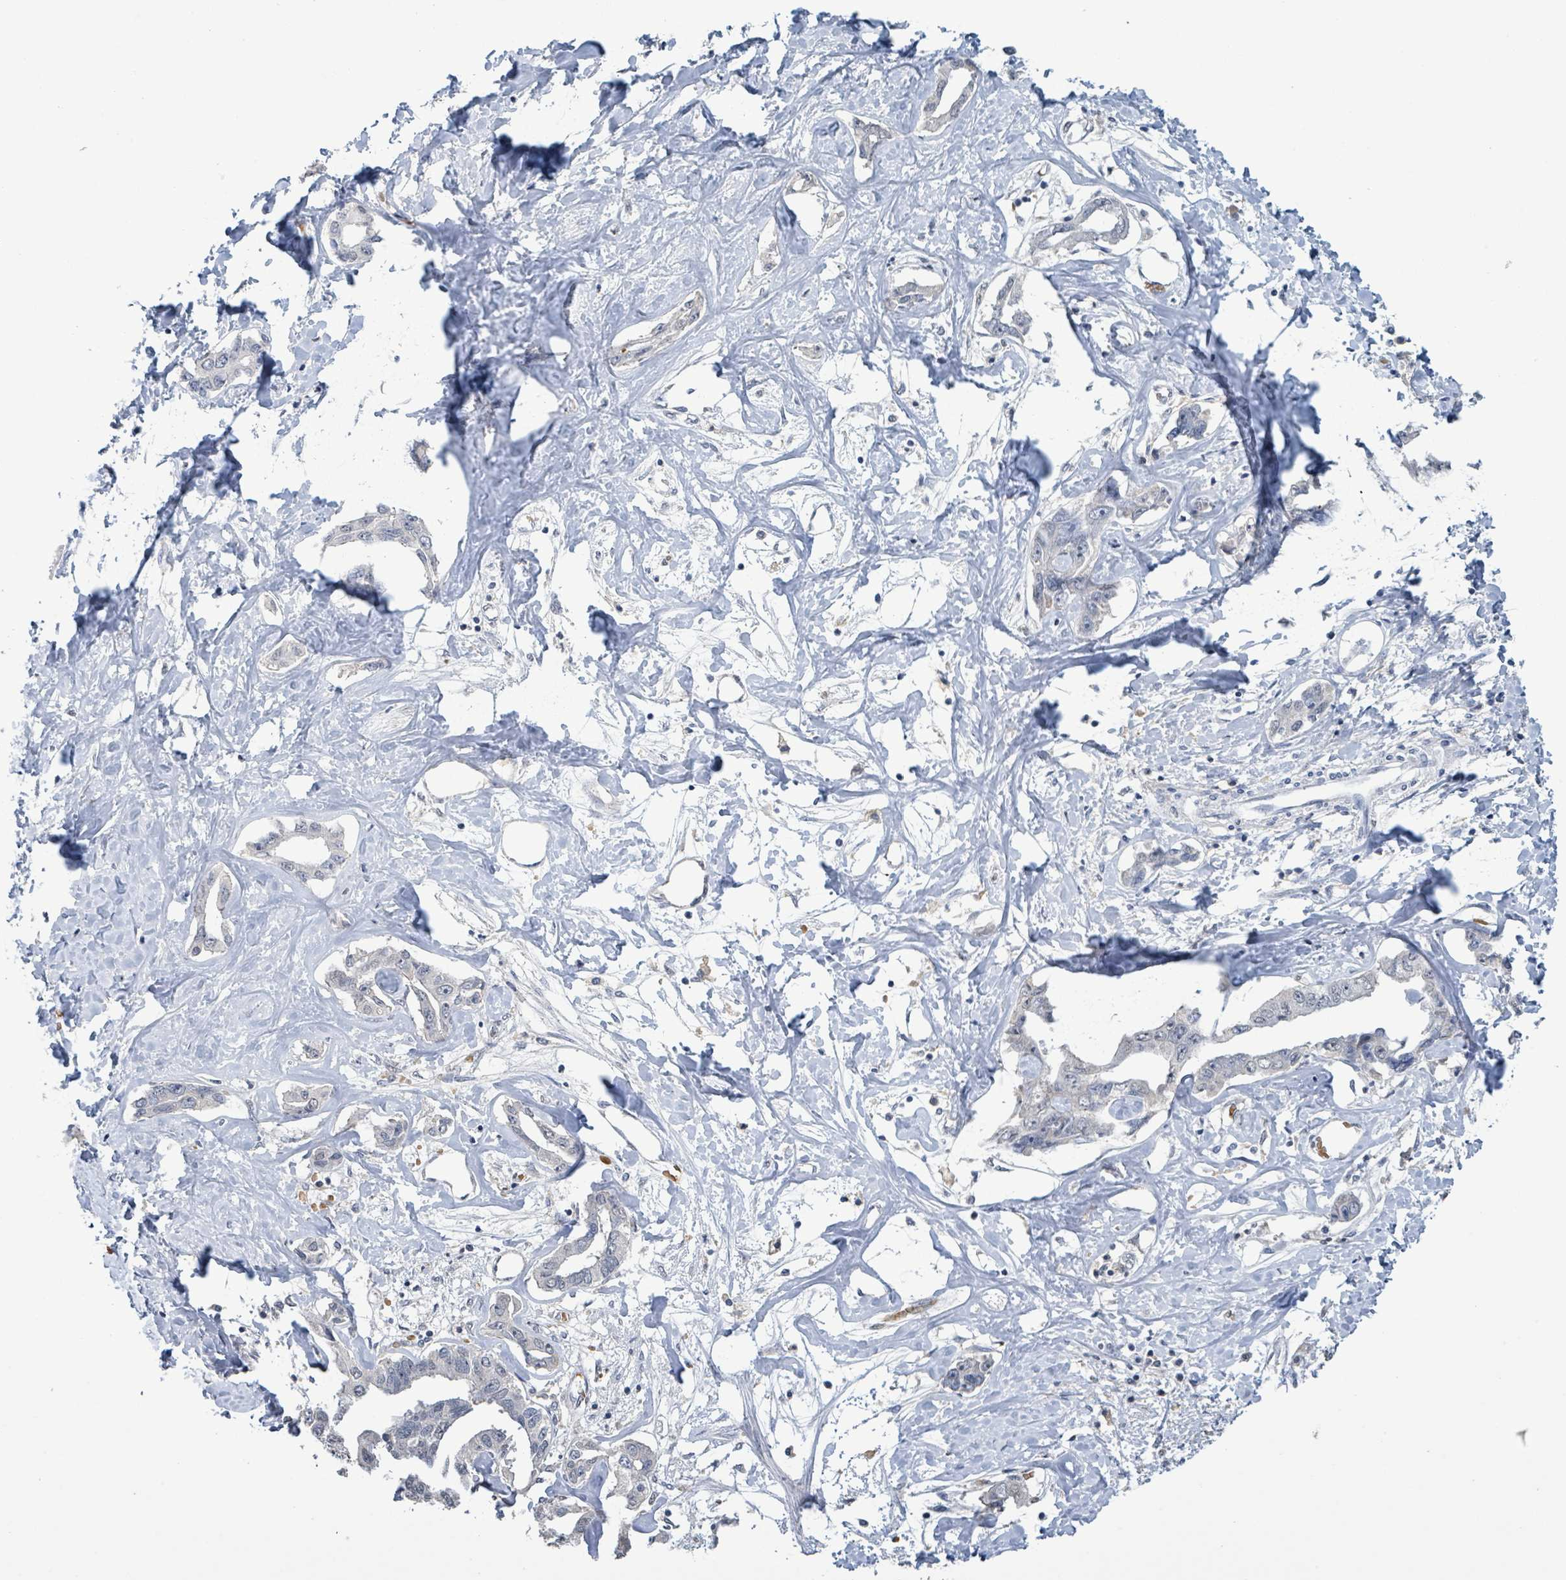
{"staining": {"intensity": "negative", "quantity": "none", "location": "none"}, "tissue": "liver cancer", "cell_type": "Tumor cells", "image_type": "cancer", "snomed": [{"axis": "morphology", "description": "Cholangiocarcinoma"}, {"axis": "topography", "description": "Liver"}], "caption": "Liver cancer (cholangiocarcinoma) stained for a protein using immunohistochemistry (IHC) reveals no positivity tumor cells.", "gene": "SEBOX", "patient": {"sex": "male", "age": 59}}